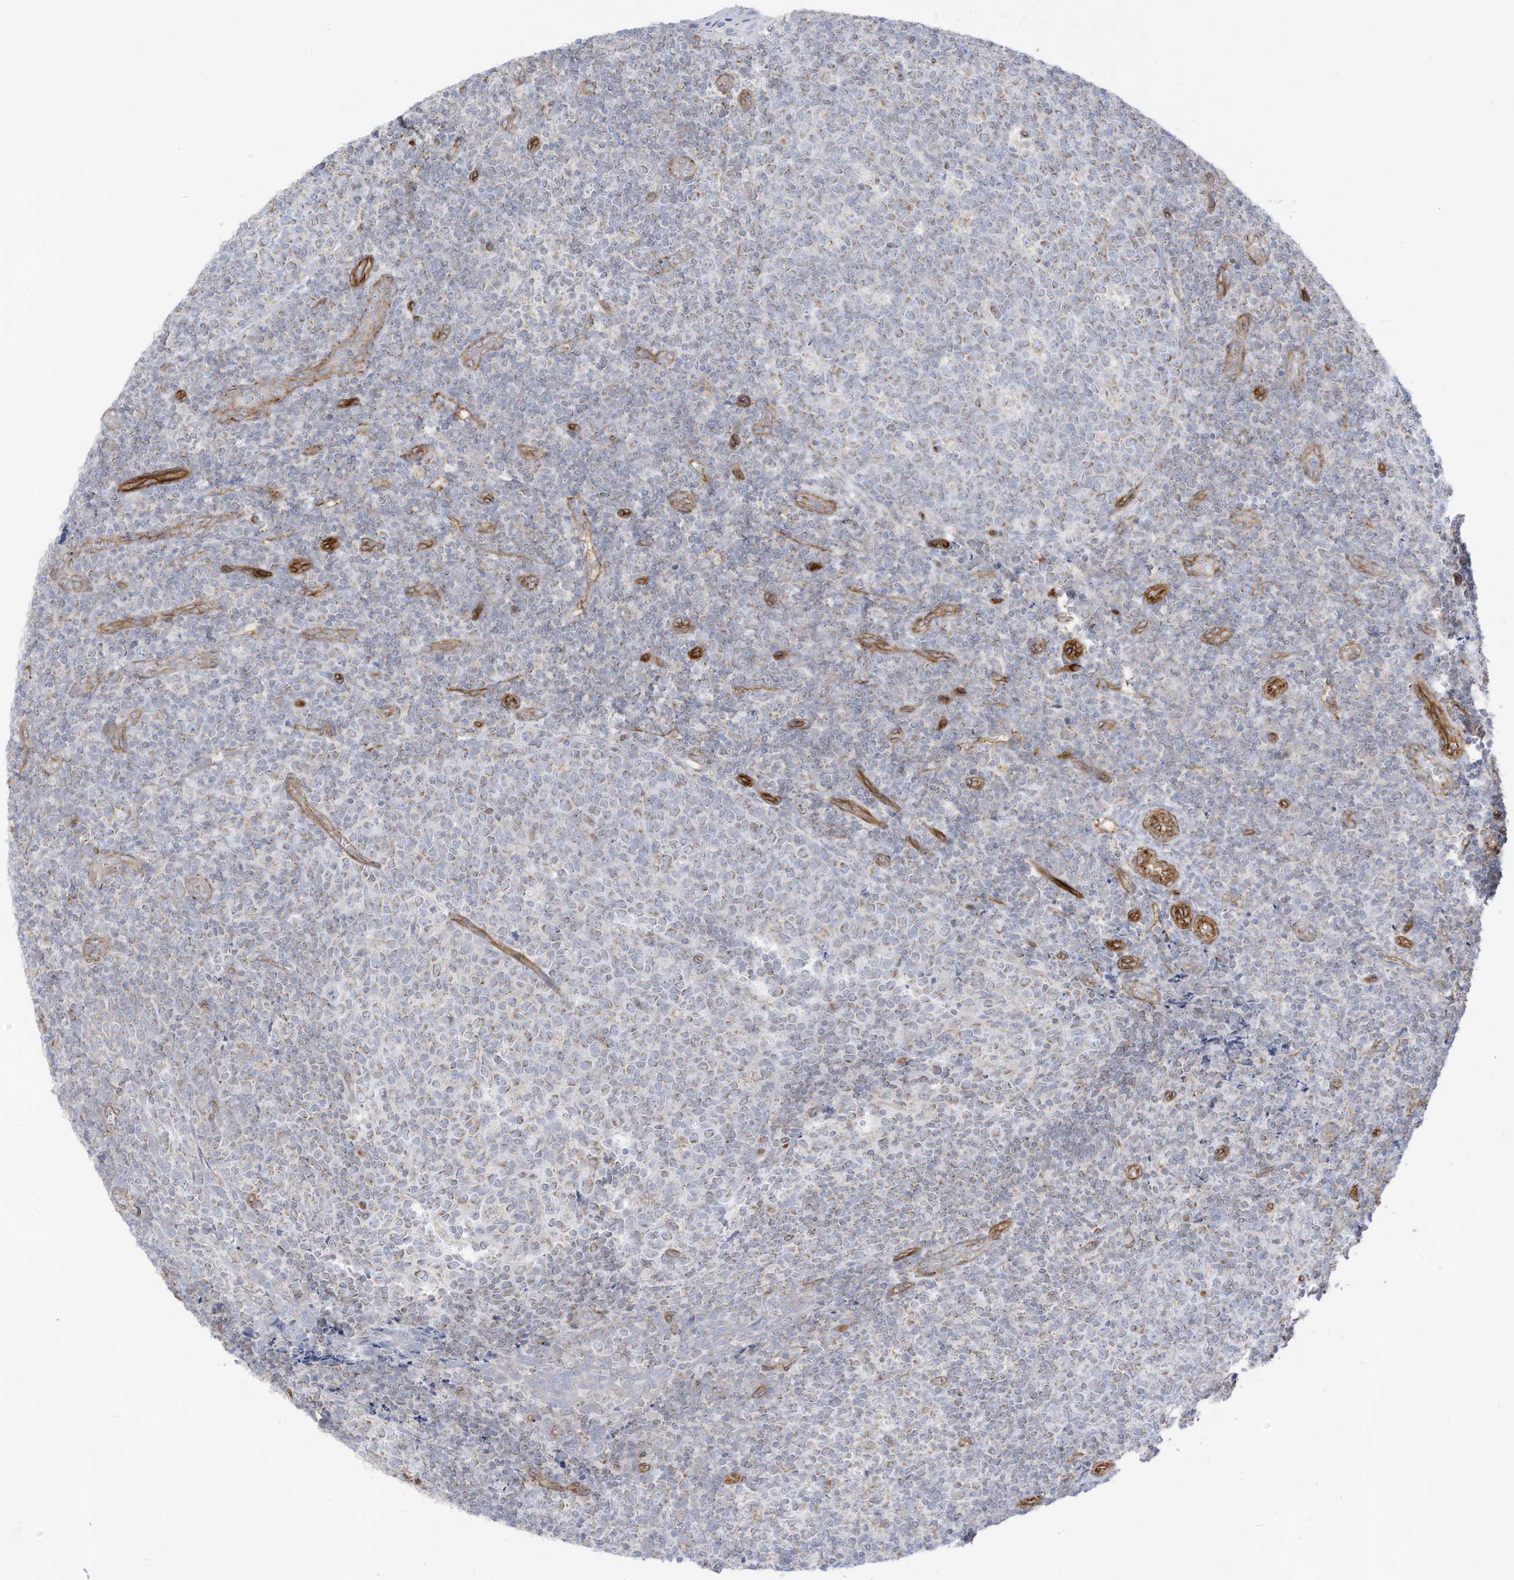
{"staining": {"intensity": "weak", "quantity": "25%-75%", "location": "cytoplasmic/membranous"}, "tissue": "tonsil", "cell_type": "Germinal center cells", "image_type": "normal", "snomed": [{"axis": "morphology", "description": "Normal tissue, NOS"}, {"axis": "topography", "description": "Tonsil"}], "caption": "A brown stain shows weak cytoplasmic/membranous expression of a protein in germinal center cells of unremarkable human tonsil.", "gene": "ABCB7", "patient": {"sex": "female", "age": 19}}